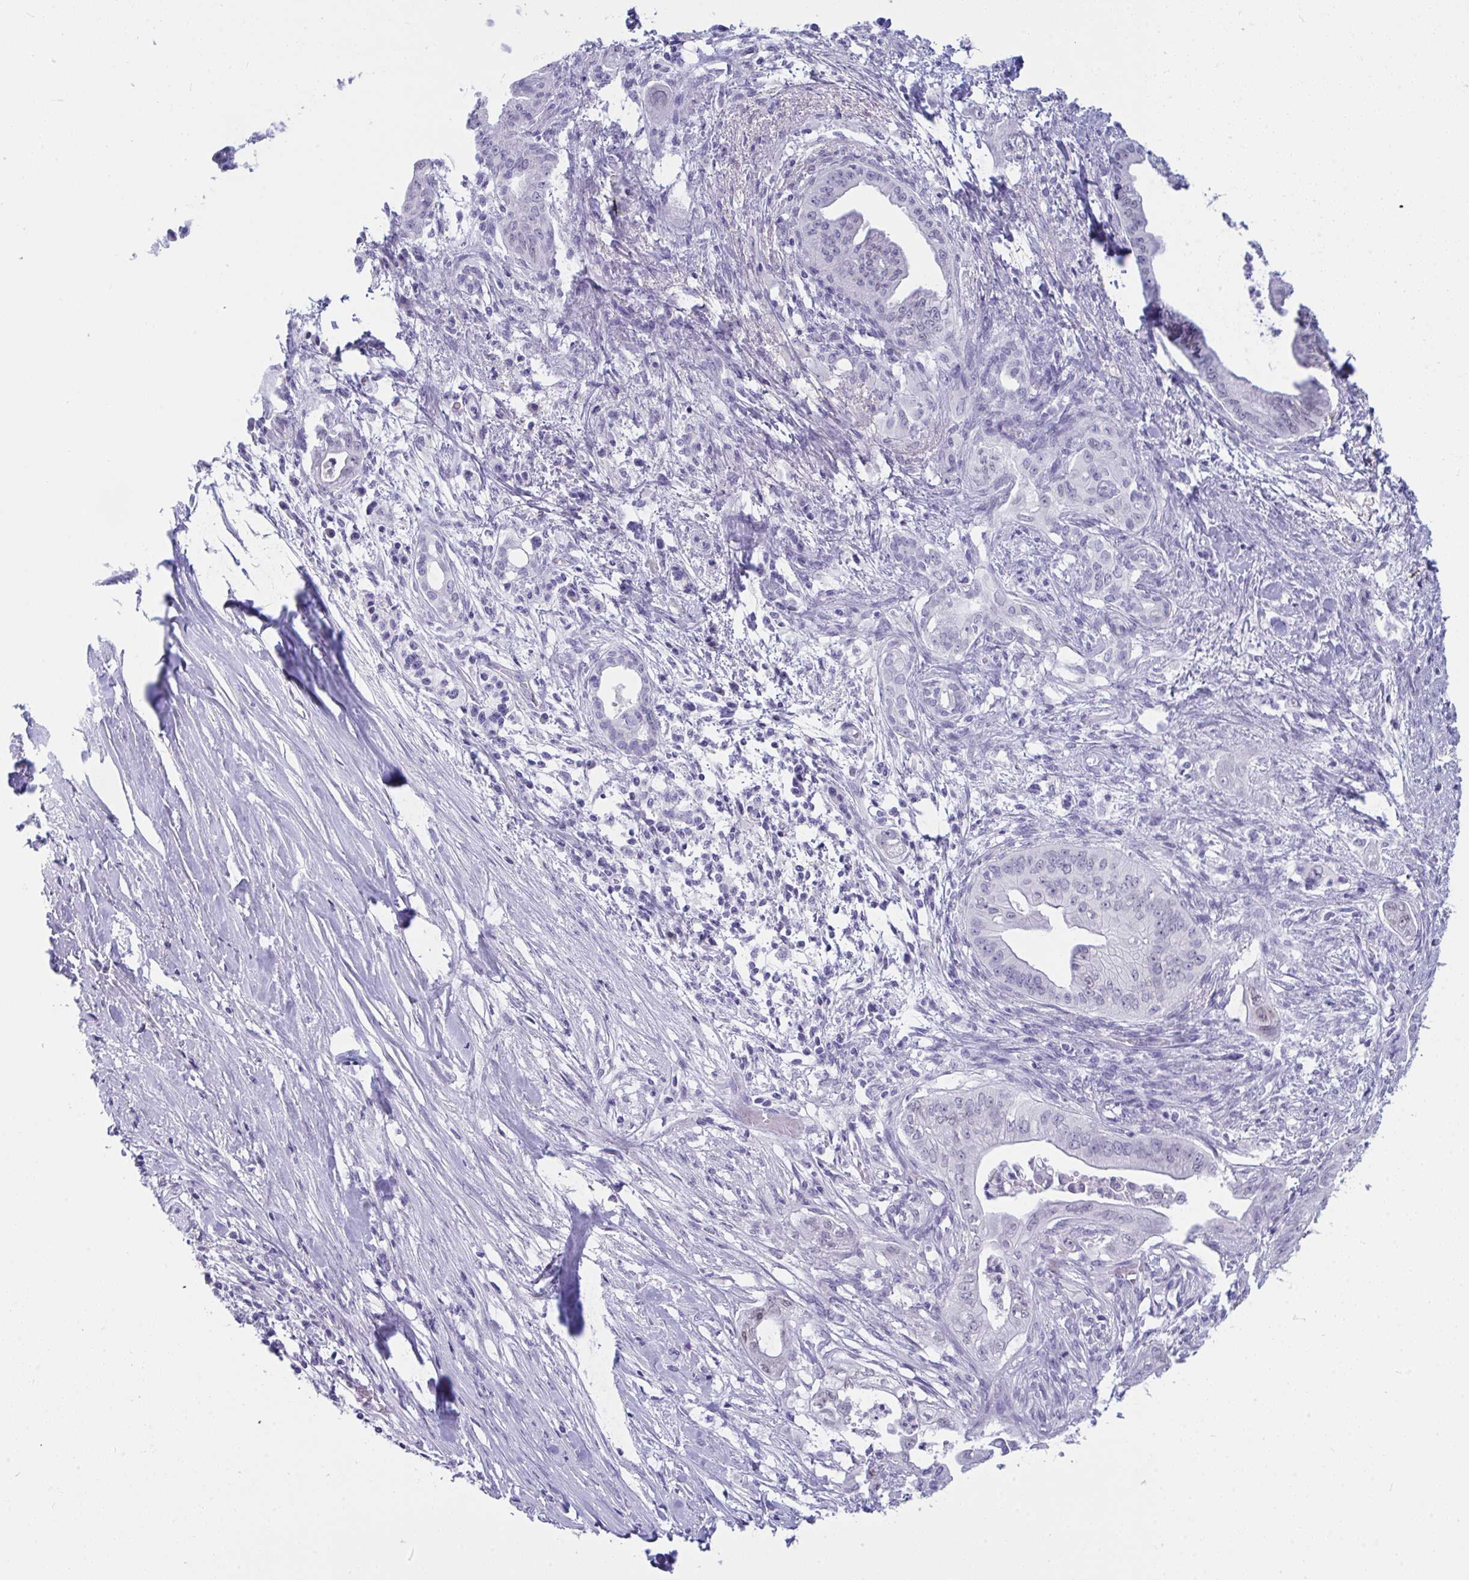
{"staining": {"intensity": "negative", "quantity": "none", "location": "none"}, "tissue": "pancreatic cancer", "cell_type": "Tumor cells", "image_type": "cancer", "snomed": [{"axis": "morphology", "description": "Adenocarcinoma, NOS"}, {"axis": "topography", "description": "Pancreas"}], "caption": "DAB (3,3'-diaminobenzidine) immunohistochemical staining of human pancreatic cancer (adenocarcinoma) shows no significant staining in tumor cells.", "gene": "PRDM9", "patient": {"sex": "male", "age": 58}}